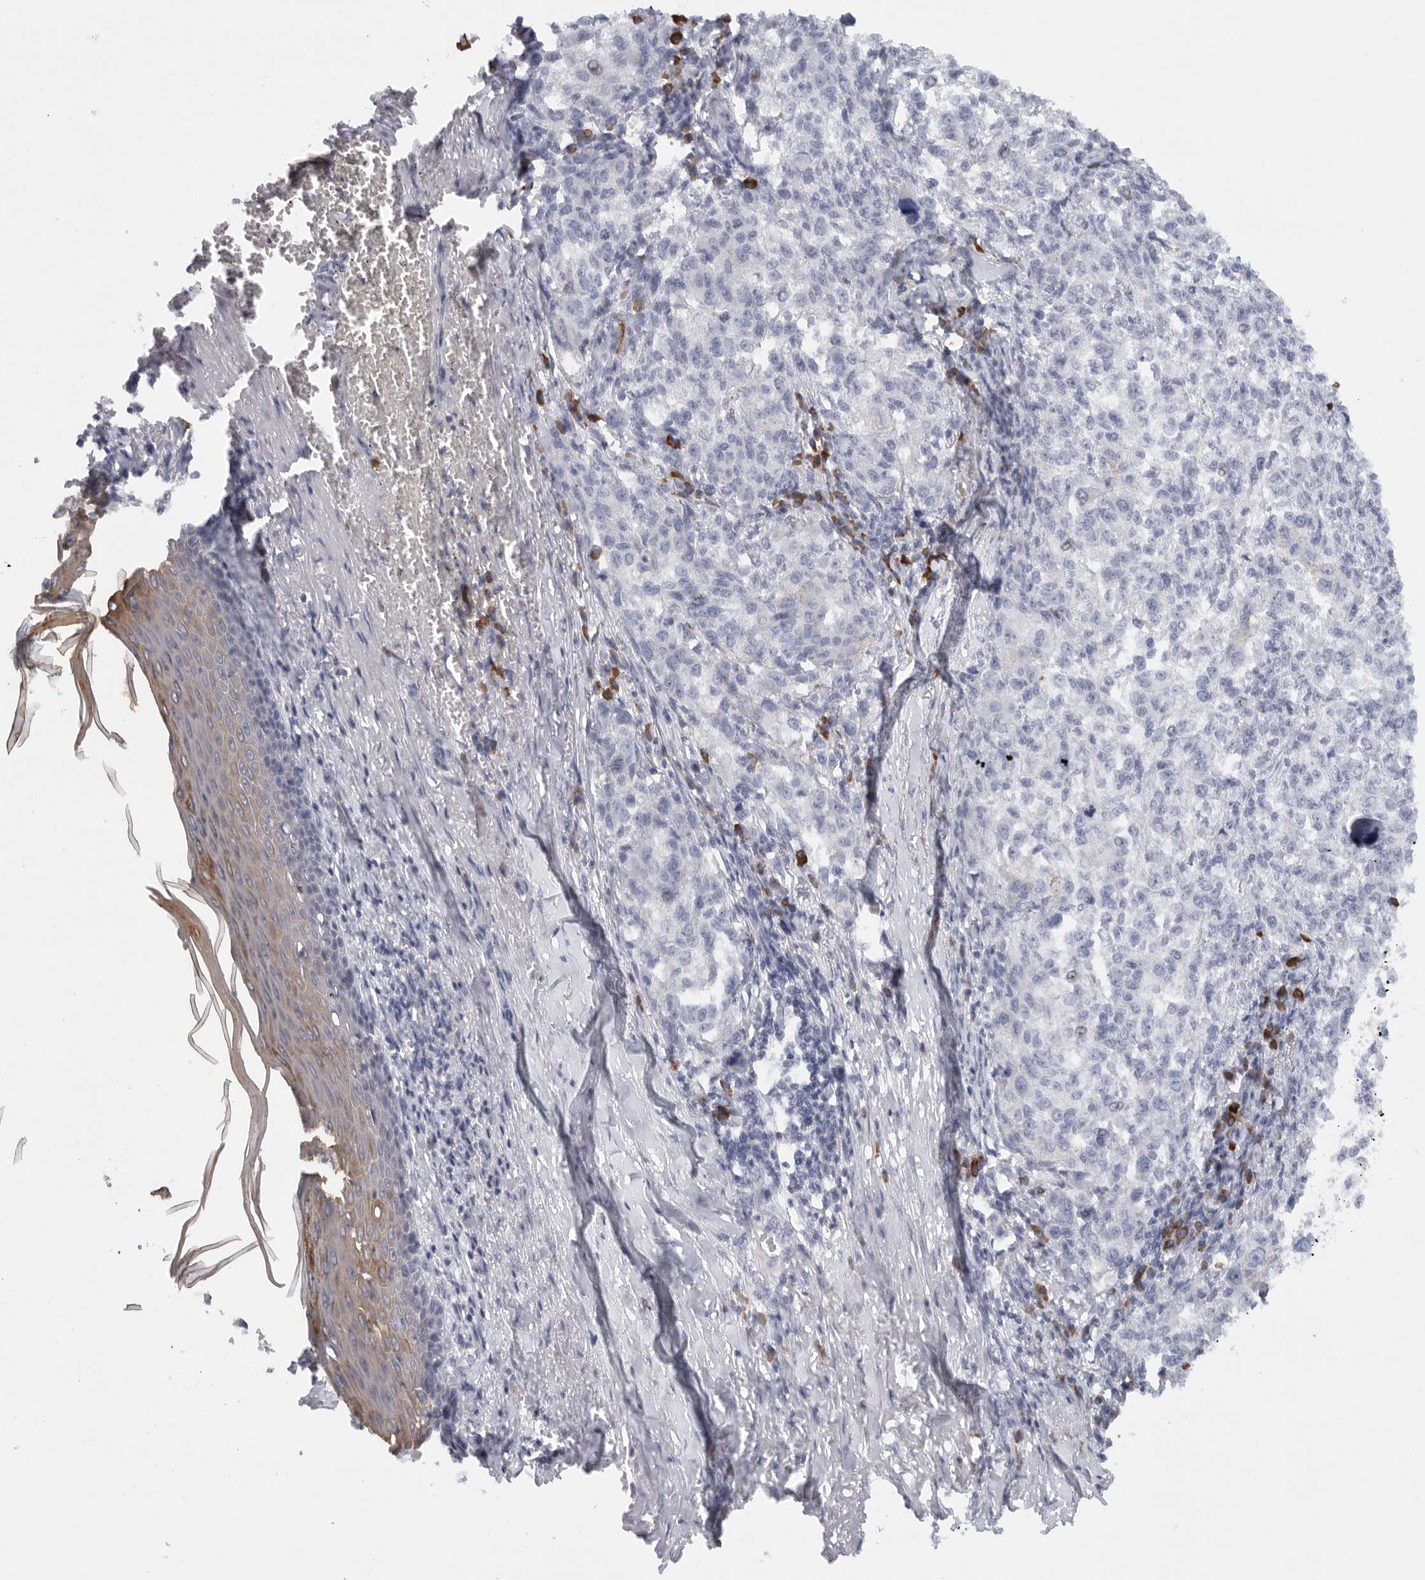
{"staining": {"intensity": "negative", "quantity": "none", "location": "none"}, "tissue": "melanoma", "cell_type": "Tumor cells", "image_type": "cancer", "snomed": [{"axis": "morphology", "description": "Necrosis, NOS"}, {"axis": "morphology", "description": "Malignant melanoma, NOS"}, {"axis": "topography", "description": "Skin"}], "caption": "Melanoma was stained to show a protein in brown. There is no significant positivity in tumor cells.", "gene": "TMEM69", "patient": {"sex": "female", "age": 87}}